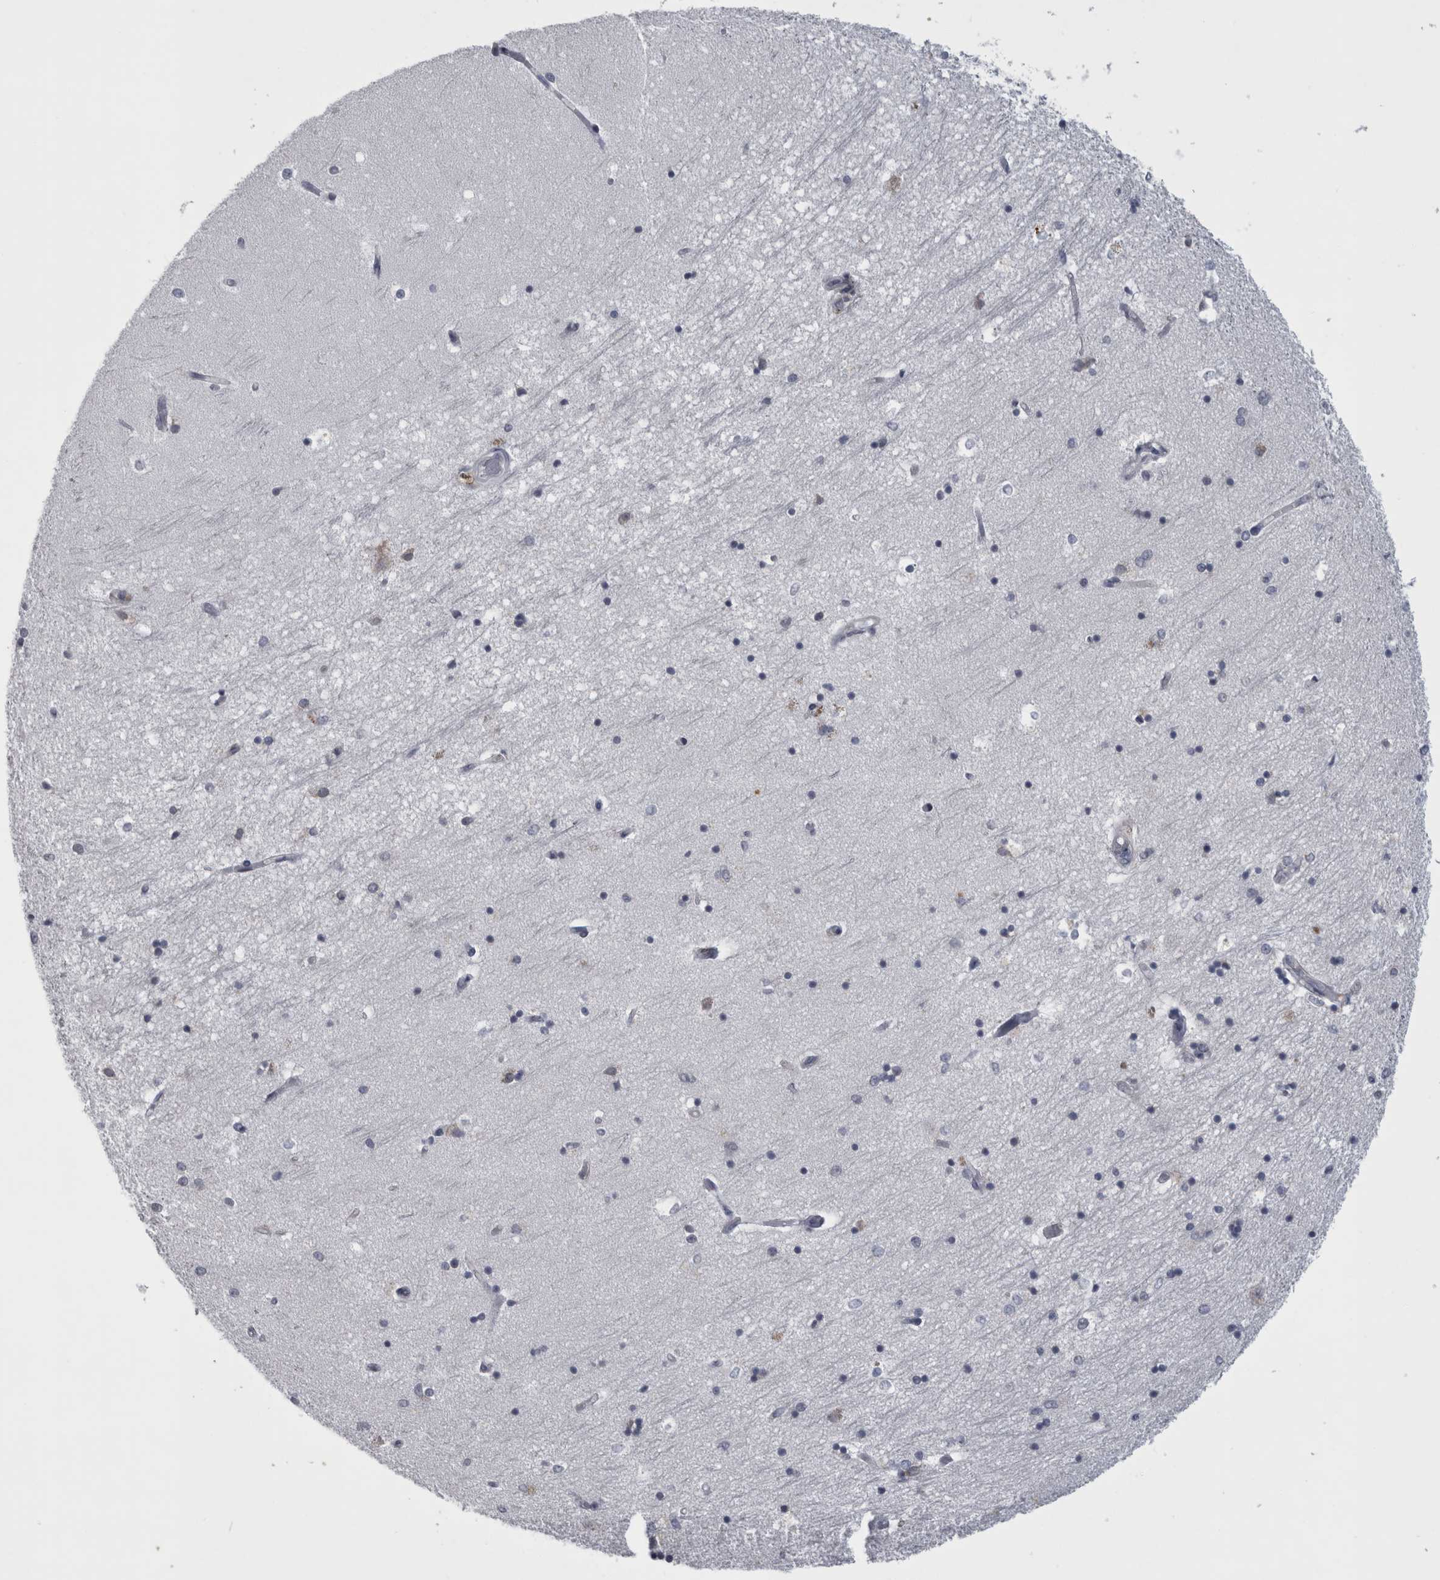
{"staining": {"intensity": "negative", "quantity": "none", "location": "none"}, "tissue": "hippocampus", "cell_type": "Glial cells", "image_type": "normal", "snomed": [{"axis": "morphology", "description": "Normal tissue, NOS"}, {"axis": "topography", "description": "Hippocampus"}], "caption": "A high-resolution image shows immunohistochemistry staining of unremarkable hippocampus, which exhibits no significant staining in glial cells.", "gene": "PRRC2C", "patient": {"sex": "male", "age": 45}}